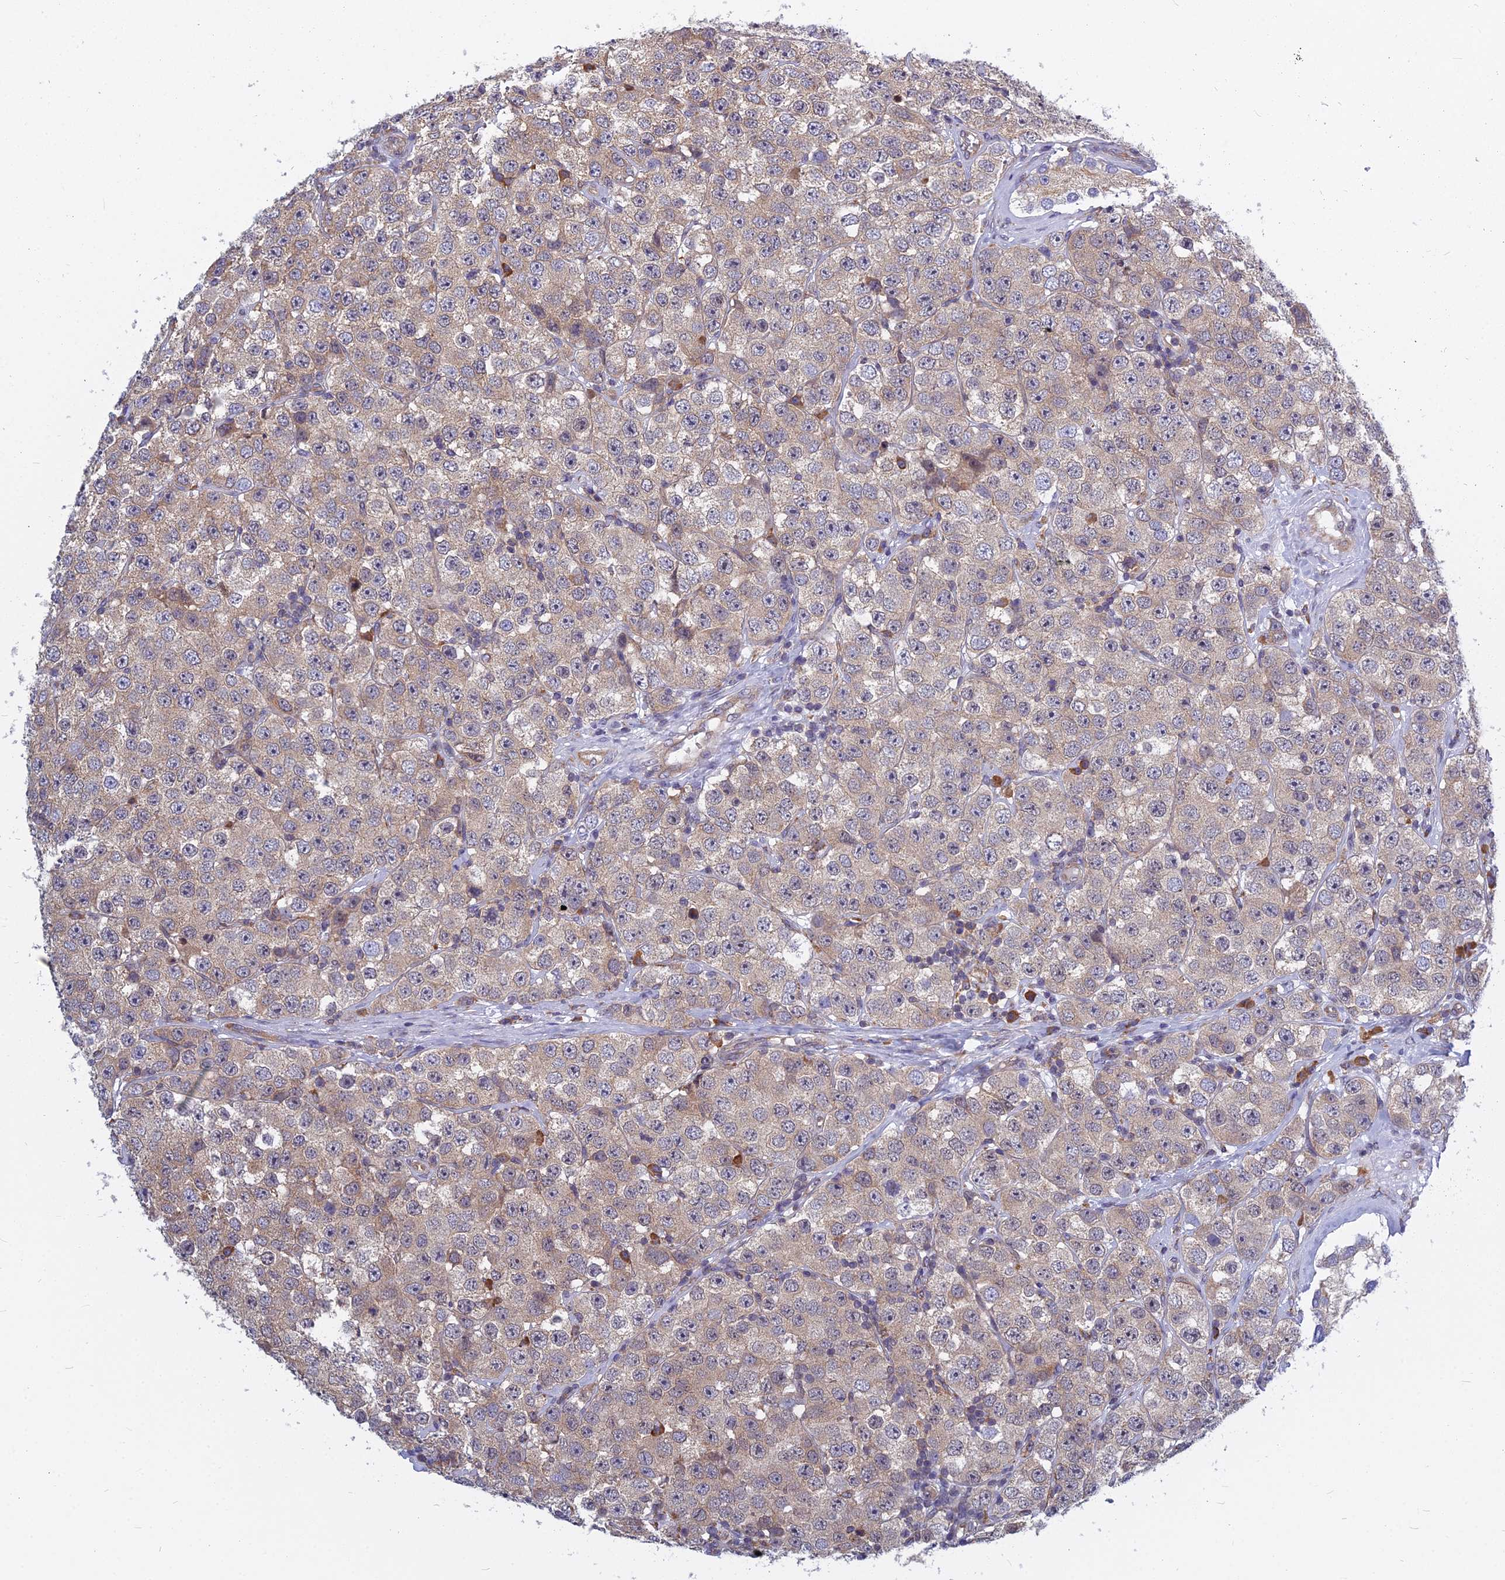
{"staining": {"intensity": "weak", "quantity": "25%-75%", "location": "cytoplasmic/membranous"}, "tissue": "testis cancer", "cell_type": "Tumor cells", "image_type": "cancer", "snomed": [{"axis": "morphology", "description": "Seminoma, NOS"}, {"axis": "topography", "description": "Testis"}], "caption": "This histopathology image shows testis cancer (seminoma) stained with immunohistochemistry (IHC) to label a protein in brown. The cytoplasmic/membranous of tumor cells show weak positivity for the protein. Nuclei are counter-stained blue.", "gene": "KIAA1143", "patient": {"sex": "male", "age": 28}}